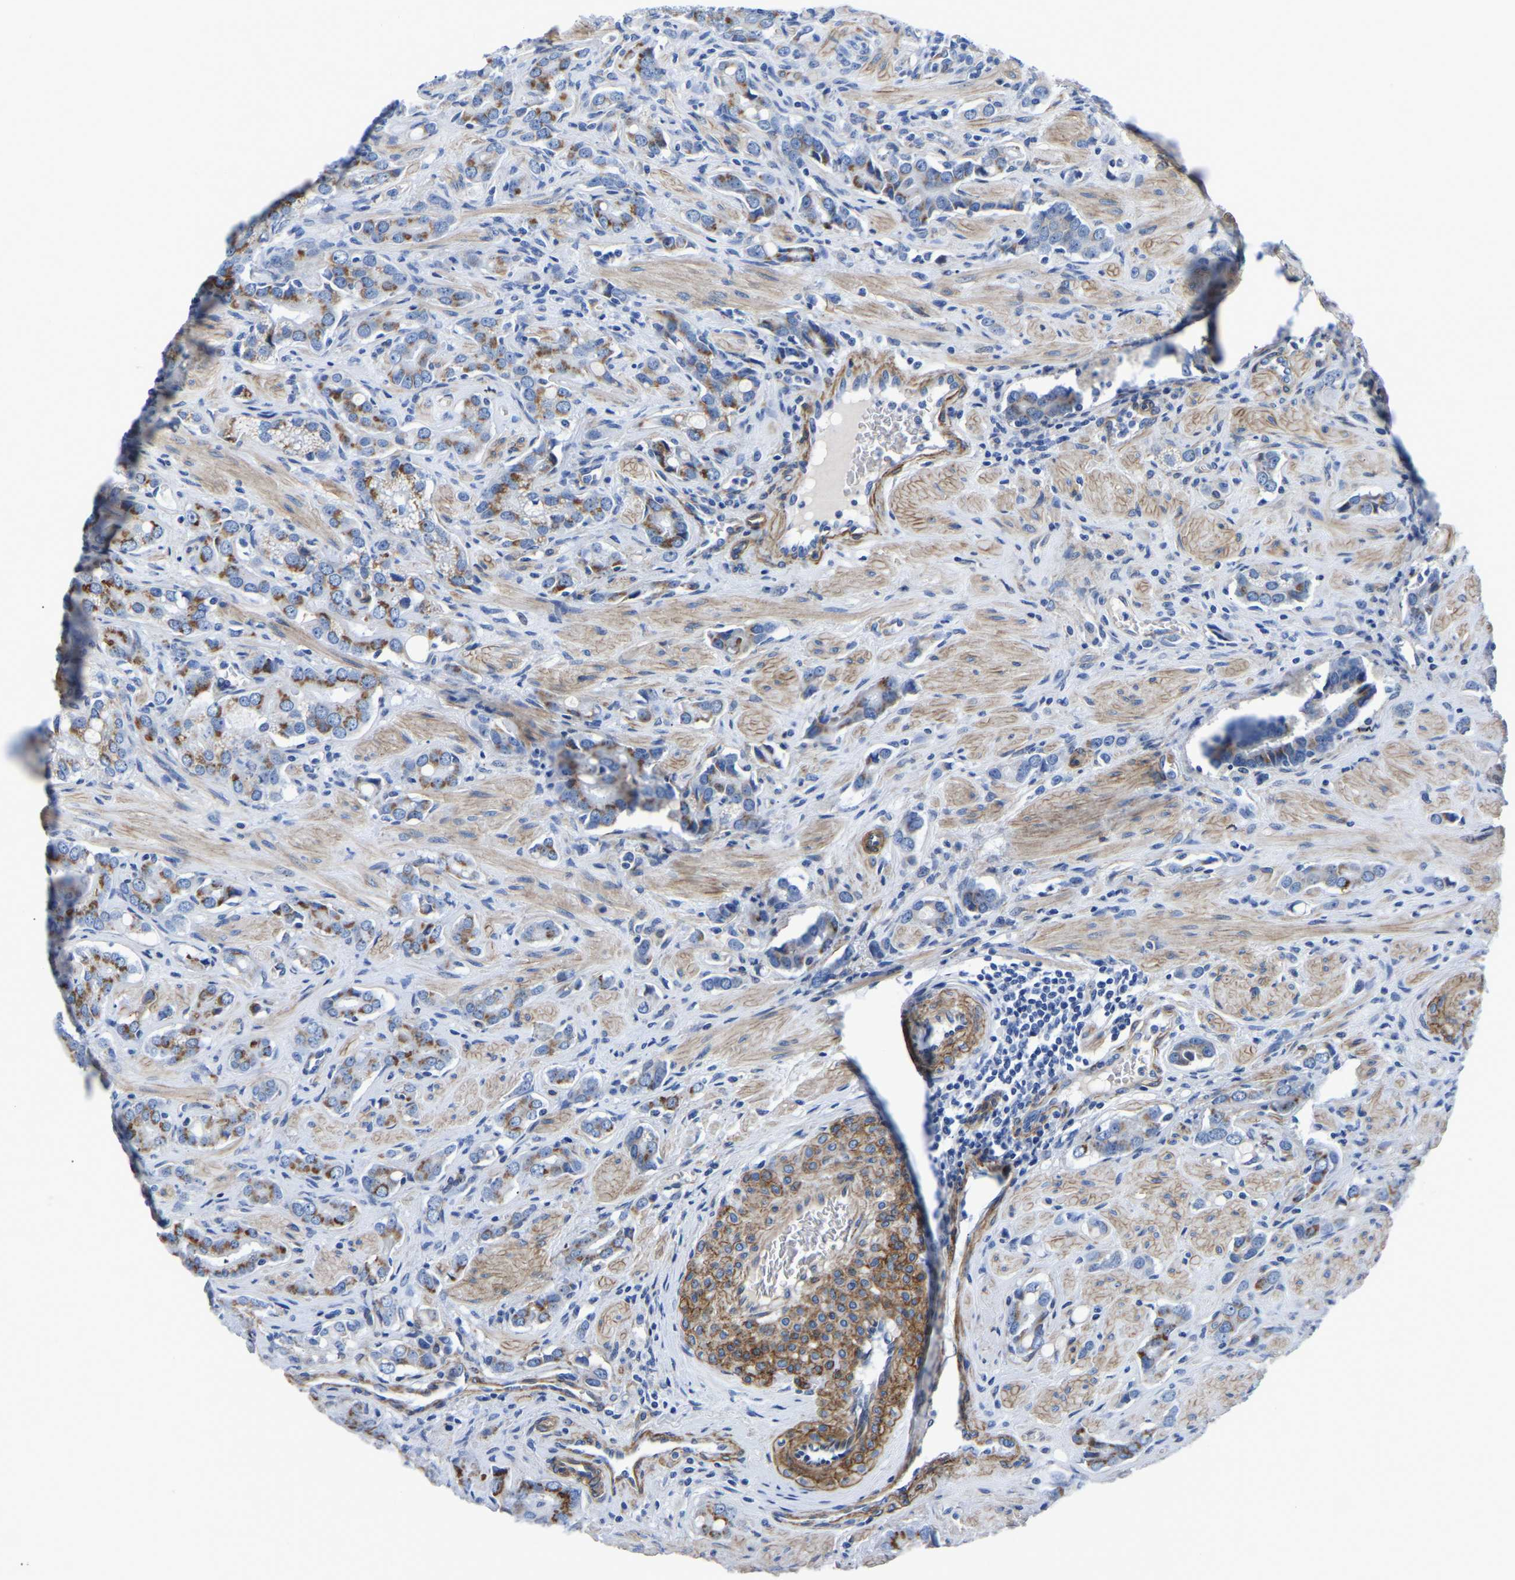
{"staining": {"intensity": "moderate", "quantity": ">75%", "location": "cytoplasmic/membranous"}, "tissue": "prostate cancer", "cell_type": "Tumor cells", "image_type": "cancer", "snomed": [{"axis": "morphology", "description": "Adenocarcinoma, High grade"}, {"axis": "topography", "description": "Prostate"}], "caption": "A medium amount of moderate cytoplasmic/membranous positivity is seen in about >75% of tumor cells in prostate cancer tissue.", "gene": "SLC45A3", "patient": {"sex": "male", "age": 52}}